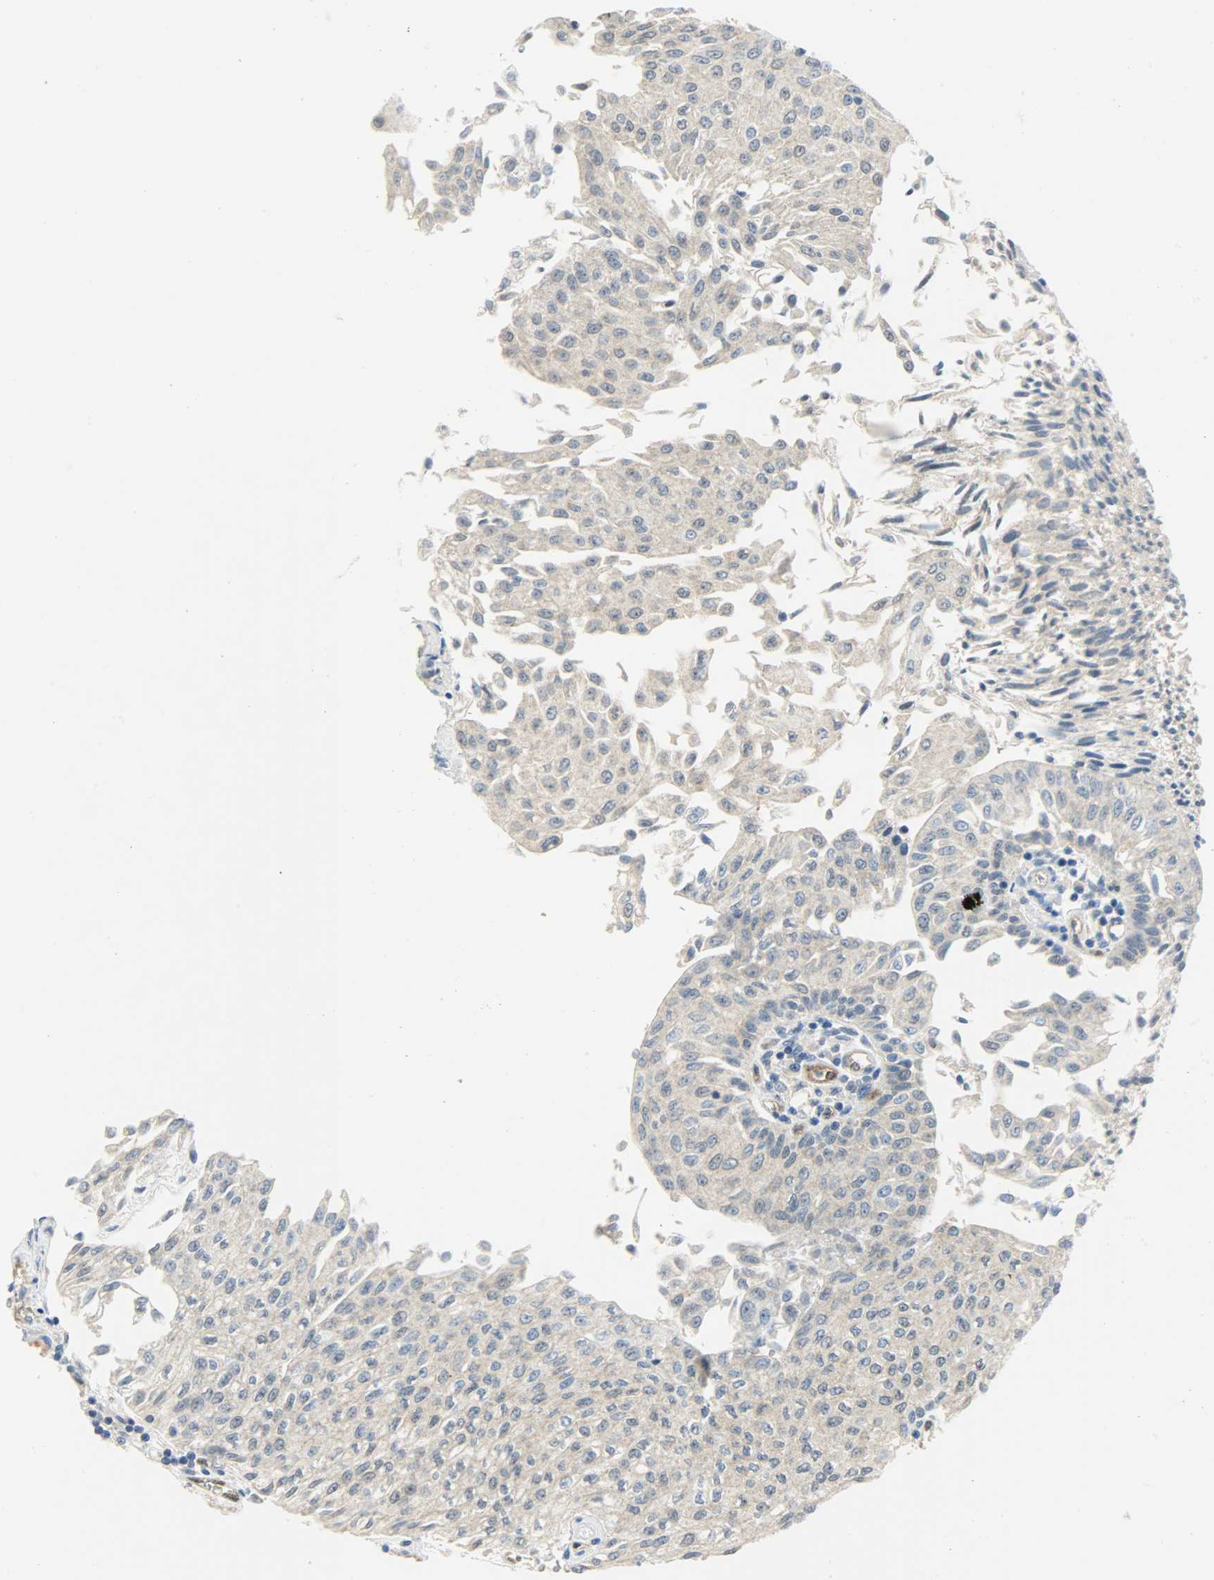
{"staining": {"intensity": "negative", "quantity": "none", "location": "none"}, "tissue": "urothelial cancer", "cell_type": "Tumor cells", "image_type": "cancer", "snomed": [{"axis": "morphology", "description": "Urothelial carcinoma, Low grade"}, {"axis": "topography", "description": "Urinary bladder"}], "caption": "Tumor cells show no significant positivity in urothelial carcinoma (low-grade).", "gene": "FKBP1A", "patient": {"sex": "male", "age": 86}}